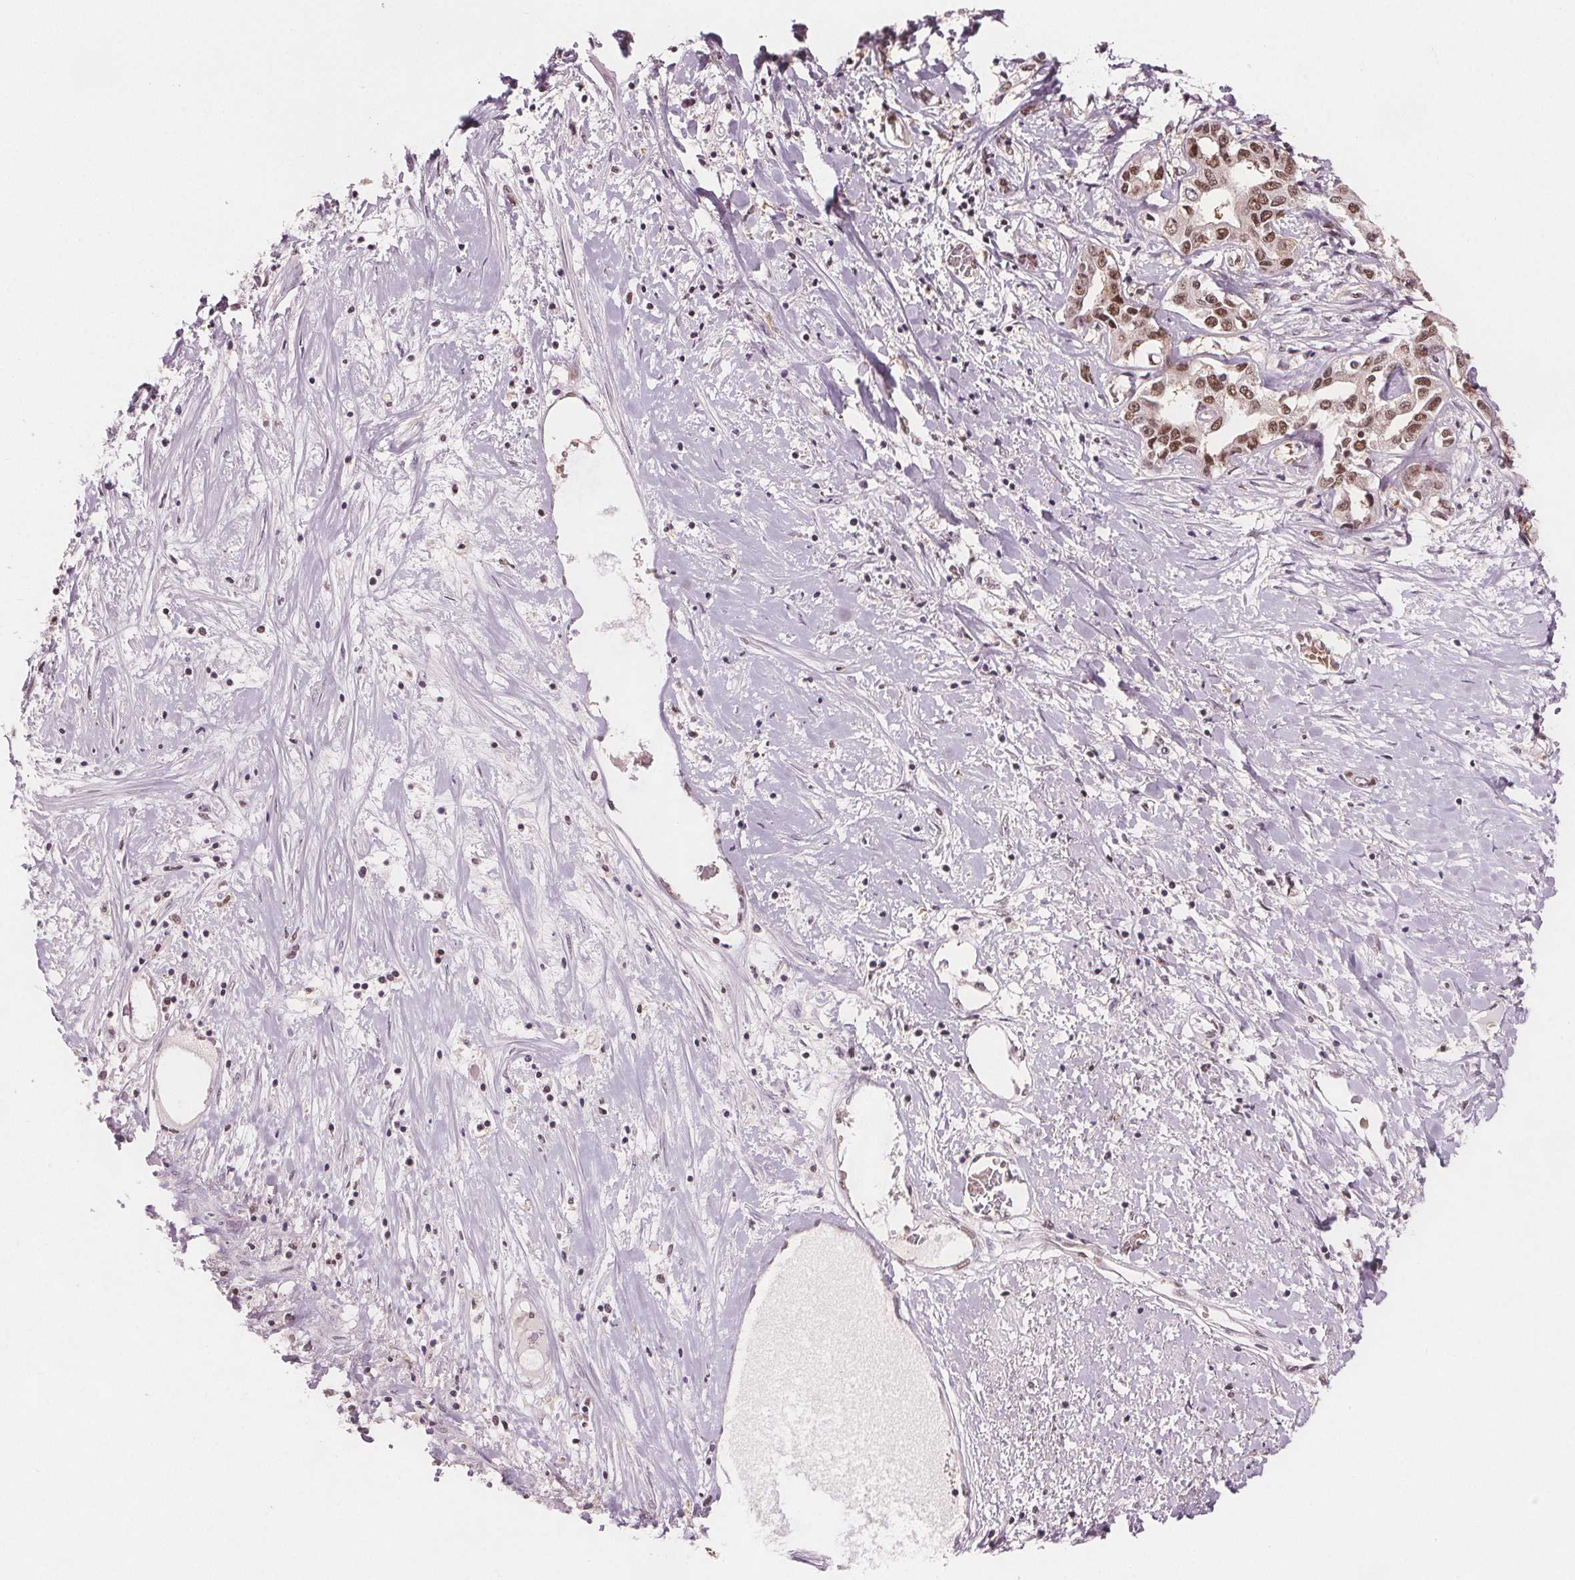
{"staining": {"intensity": "moderate", "quantity": ">75%", "location": "nuclear"}, "tissue": "liver cancer", "cell_type": "Tumor cells", "image_type": "cancer", "snomed": [{"axis": "morphology", "description": "Cholangiocarcinoma"}, {"axis": "topography", "description": "Liver"}], "caption": "Immunohistochemistry histopathology image of human liver cancer stained for a protein (brown), which displays medium levels of moderate nuclear staining in about >75% of tumor cells.", "gene": "IWS1", "patient": {"sex": "male", "age": 59}}